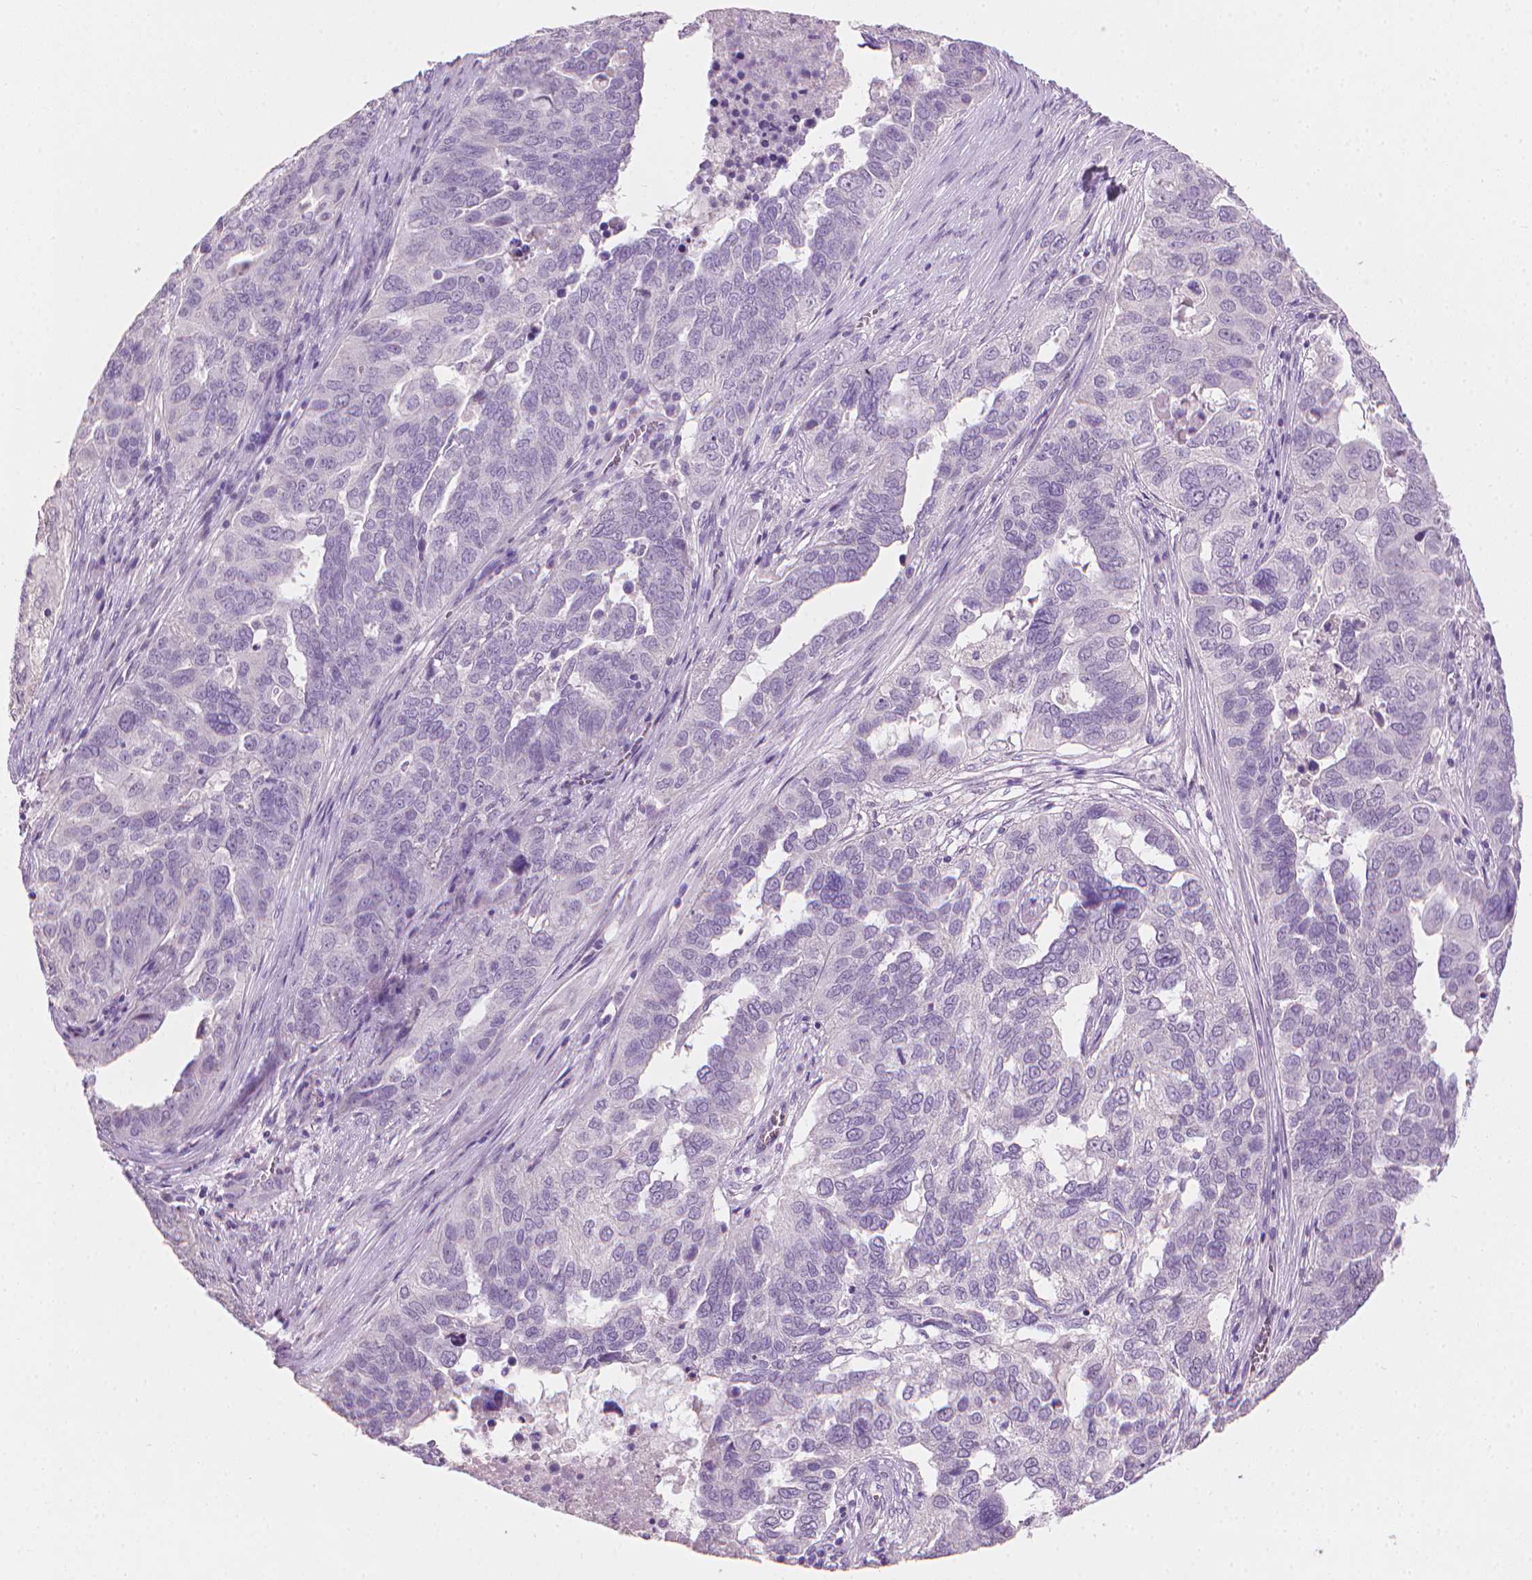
{"staining": {"intensity": "negative", "quantity": "none", "location": "none"}, "tissue": "ovarian cancer", "cell_type": "Tumor cells", "image_type": "cancer", "snomed": [{"axis": "morphology", "description": "Carcinoma, endometroid"}, {"axis": "topography", "description": "Soft tissue"}, {"axis": "topography", "description": "Ovary"}], "caption": "Tumor cells are negative for protein expression in human ovarian cancer (endometroid carcinoma).", "gene": "MLANA", "patient": {"sex": "female", "age": 52}}